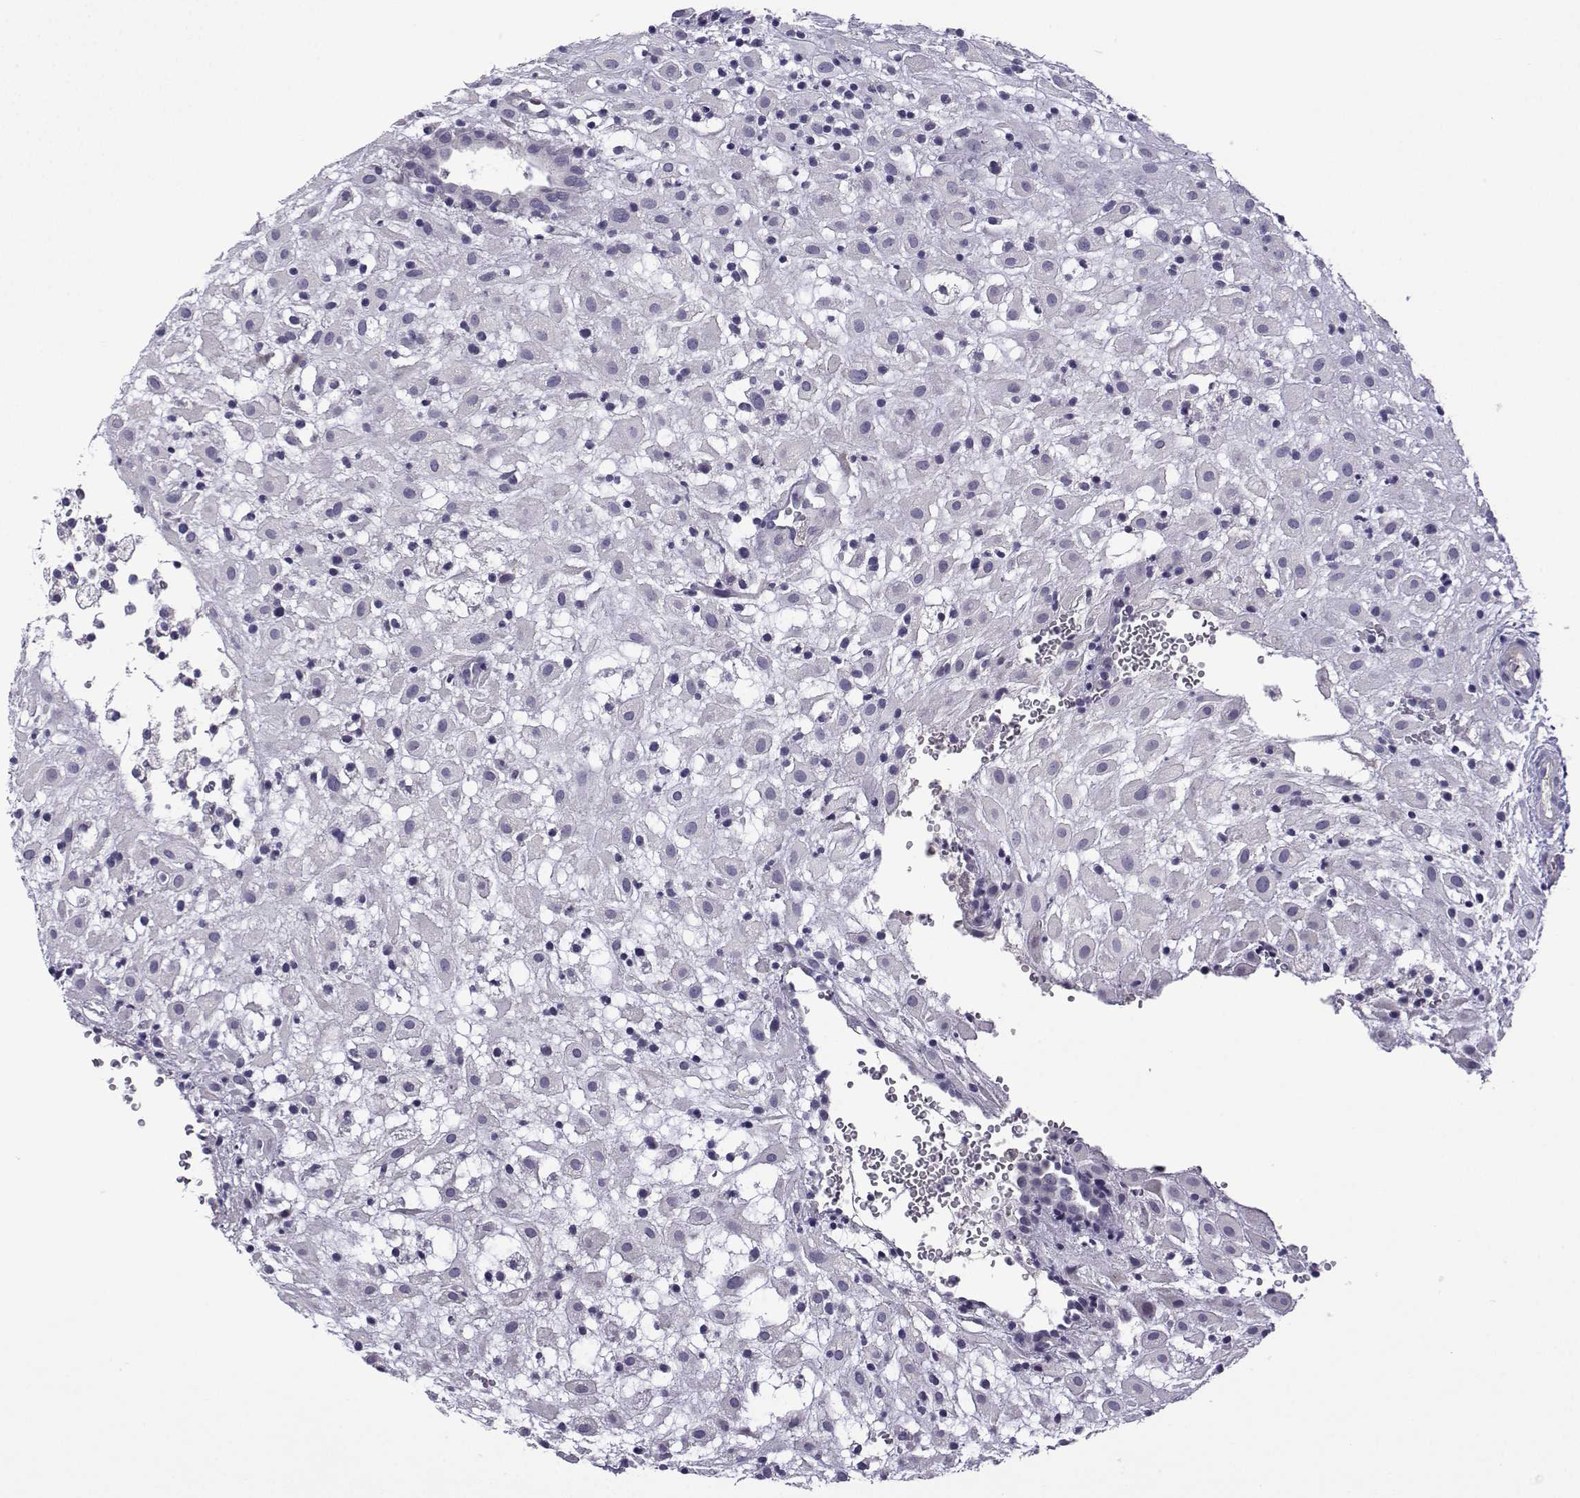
{"staining": {"intensity": "negative", "quantity": "none", "location": "none"}, "tissue": "placenta", "cell_type": "Decidual cells", "image_type": "normal", "snomed": [{"axis": "morphology", "description": "Normal tissue, NOS"}, {"axis": "topography", "description": "Placenta"}], "caption": "DAB (3,3'-diaminobenzidine) immunohistochemical staining of benign human placenta reveals no significant positivity in decidual cells.", "gene": "SPACA7", "patient": {"sex": "female", "age": 24}}